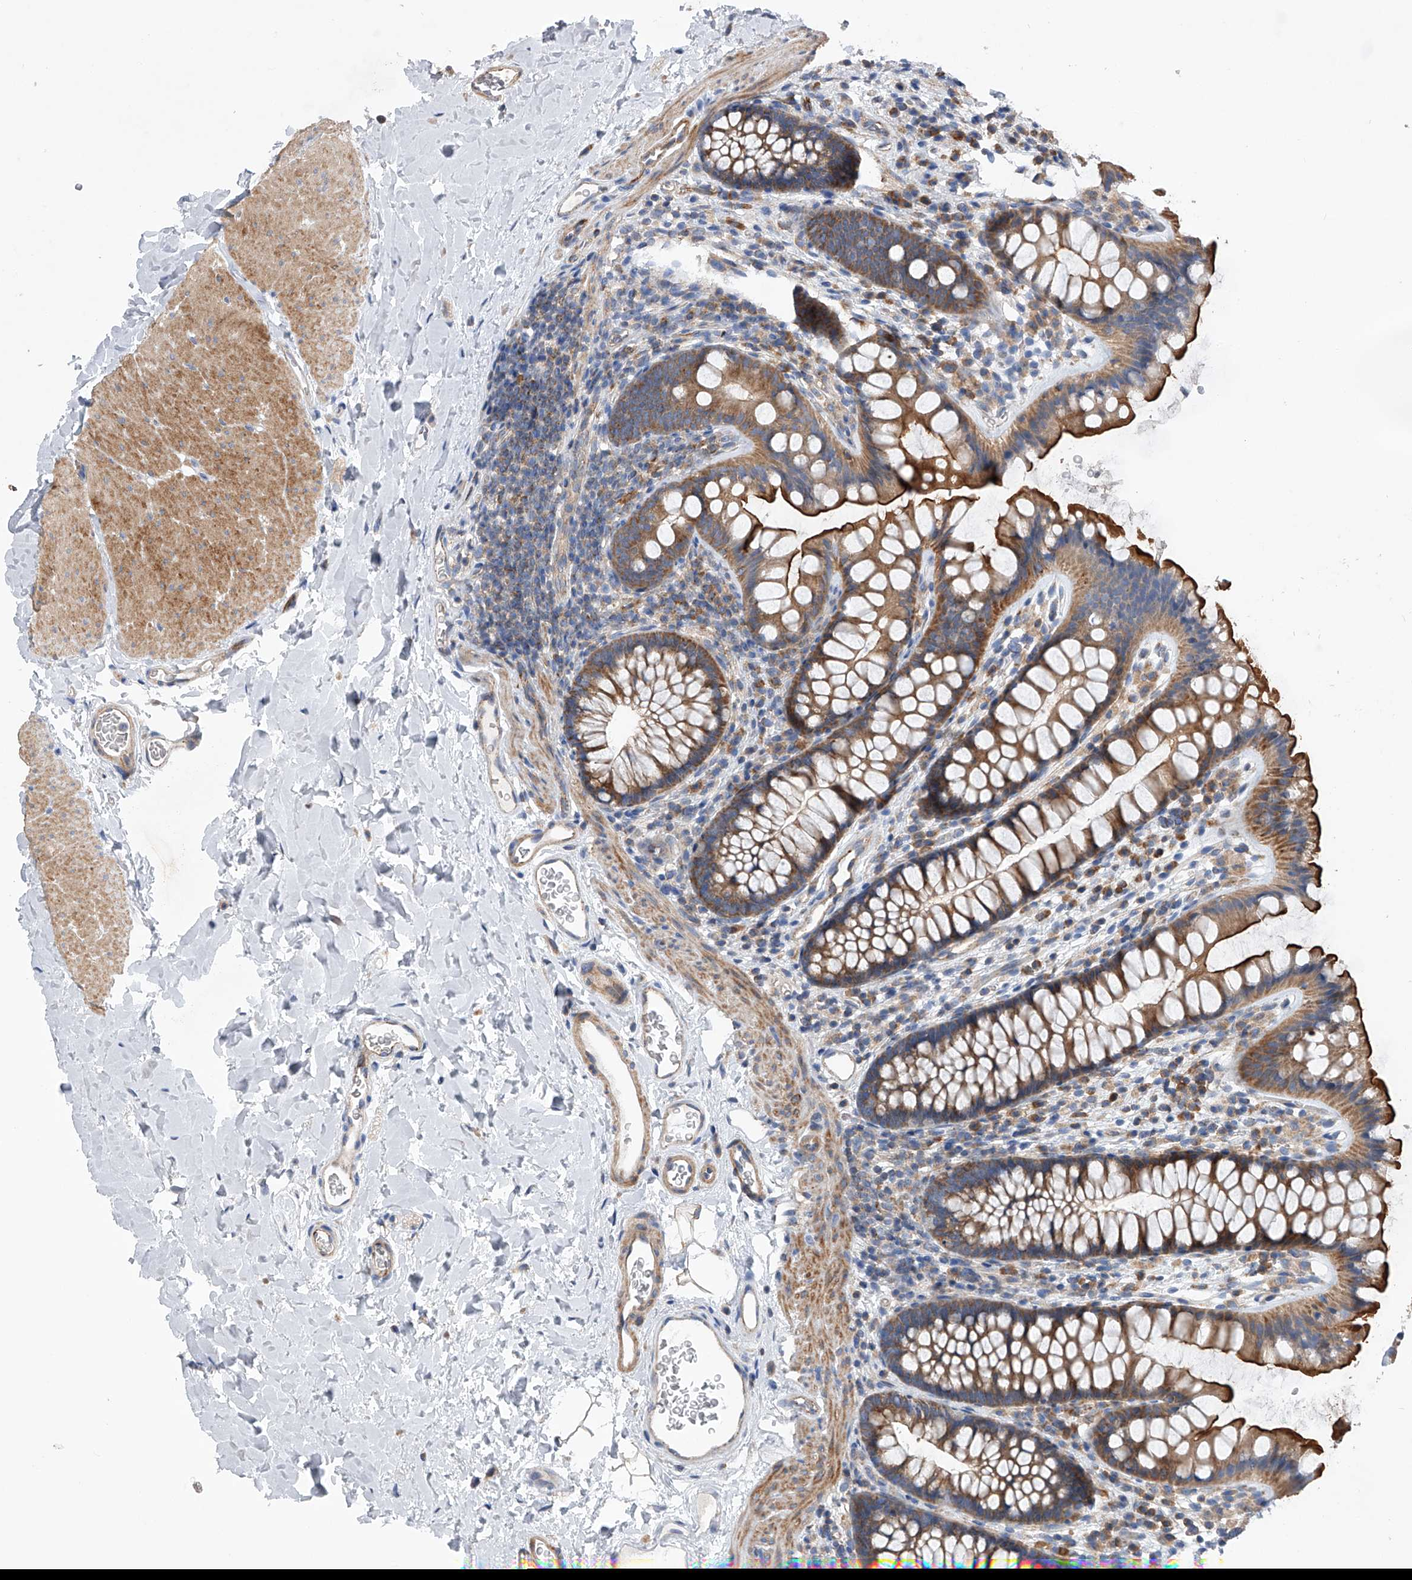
{"staining": {"intensity": "weak", "quantity": ">75%", "location": "cytoplasmic/membranous"}, "tissue": "colon", "cell_type": "Endothelial cells", "image_type": "normal", "snomed": [{"axis": "morphology", "description": "Normal tissue, NOS"}, {"axis": "topography", "description": "Colon"}], "caption": "Protein expression analysis of normal colon reveals weak cytoplasmic/membranous positivity in approximately >75% of endothelial cells.", "gene": "MLYCD", "patient": {"sex": "female", "age": 62}}